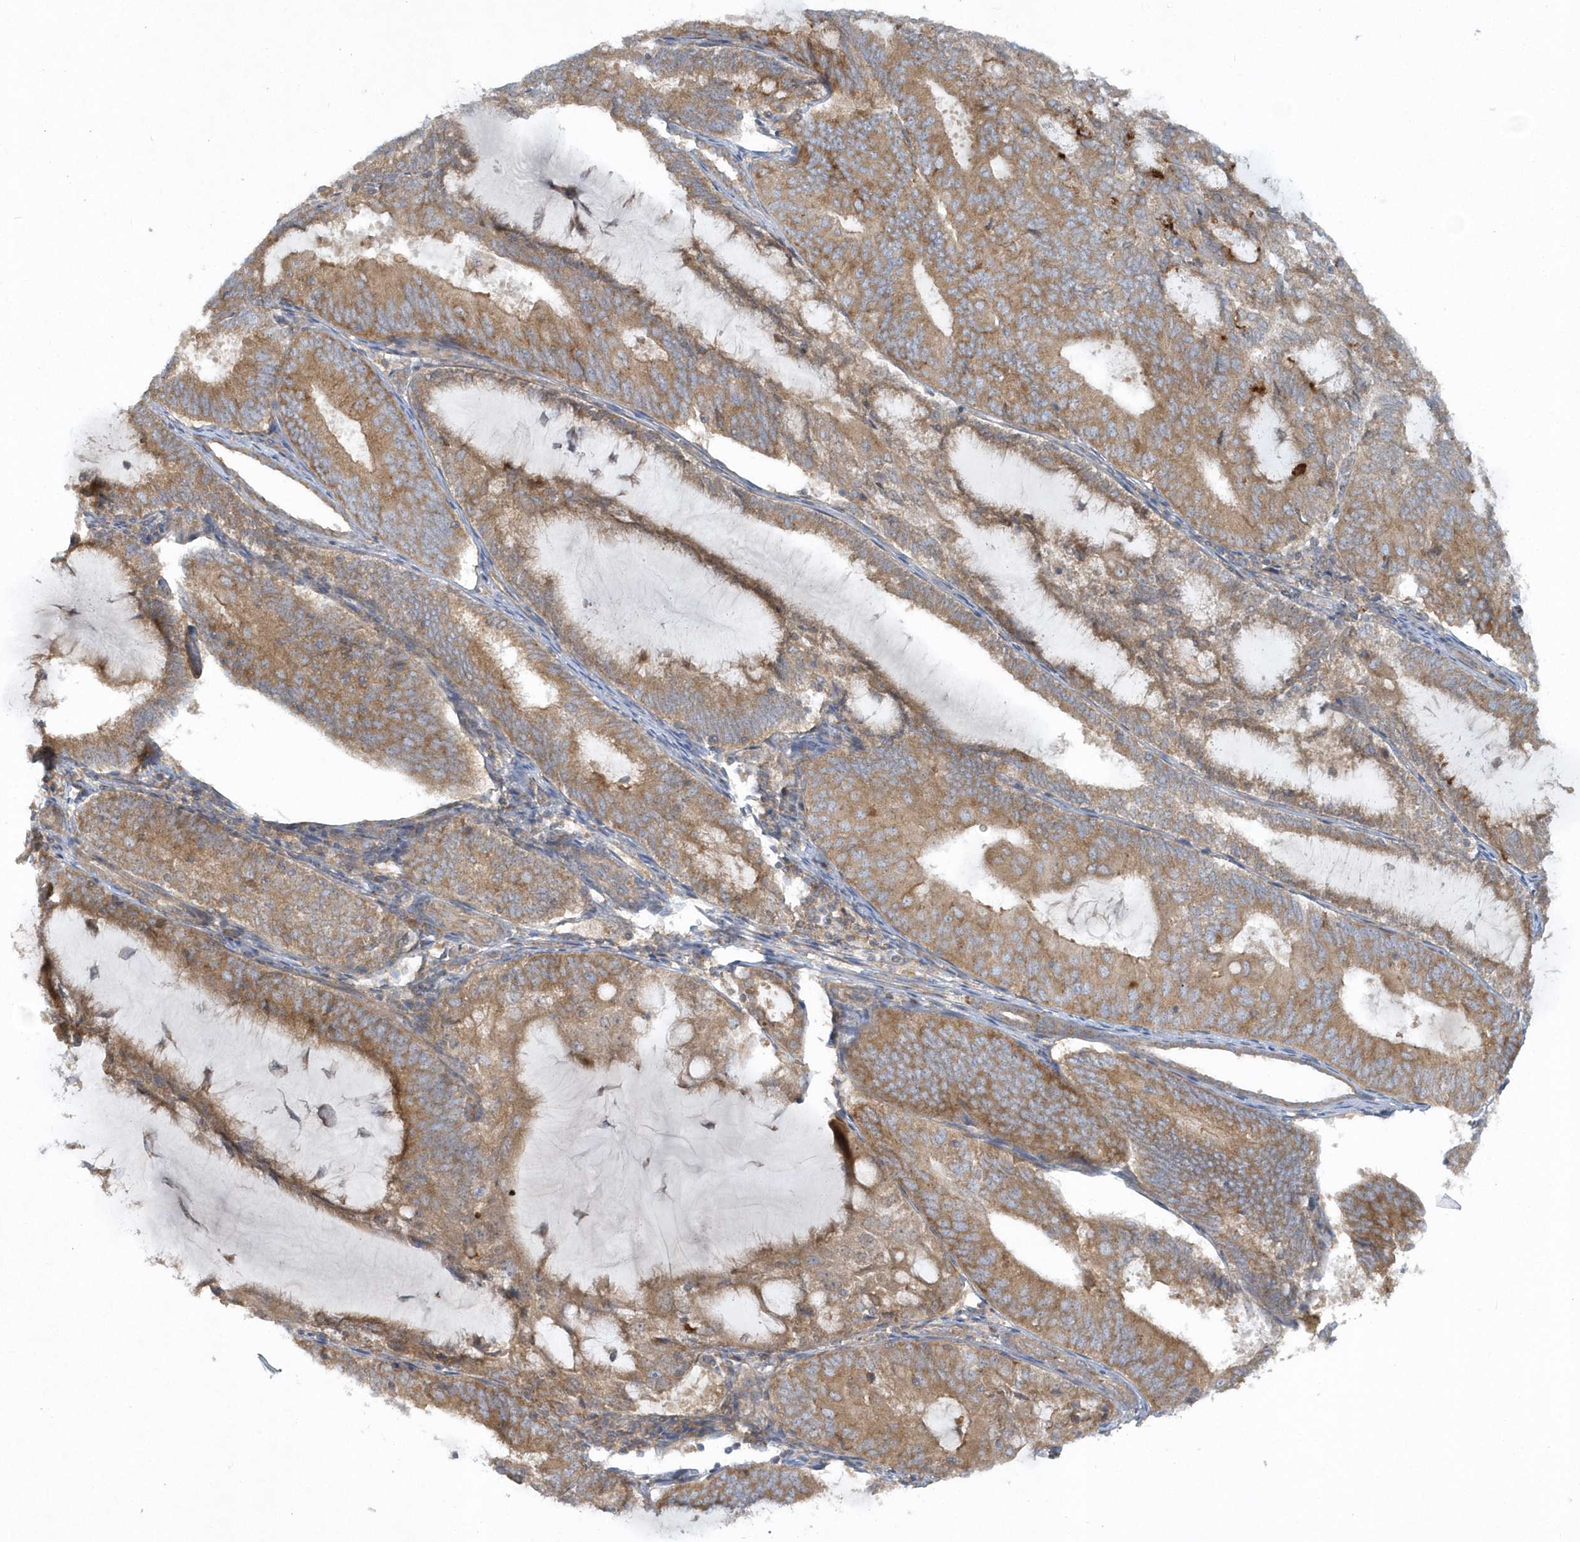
{"staining": {"intensity": "moderate", "quantity": ">75%", "location": "cytoplasmic/membranous"}, "tissue": "endometrial cancer", "cell_type": "Tumor cells", "image_type": "cancer", "snomed": [{"axis": "morphology", "description": "Adenocarcinoma, NOS"}, {"axis": "topography", "description": "Endometrium"}], "caption": "DAB immunohistochemical staining of endometrial cancer (adenocarcinoma) demonstrates moderate cytoplasmic/membranous protein positivity in approximately >75% of tumor cells. The staining is performed using DAB (3,3'-diaminobenzidine) brown chromogen to label protein expression. The nuclei are counter-stained blue using hematoxylin.", "gene": "CNOT10", "patient": {"sex": "female", "age": 81}}